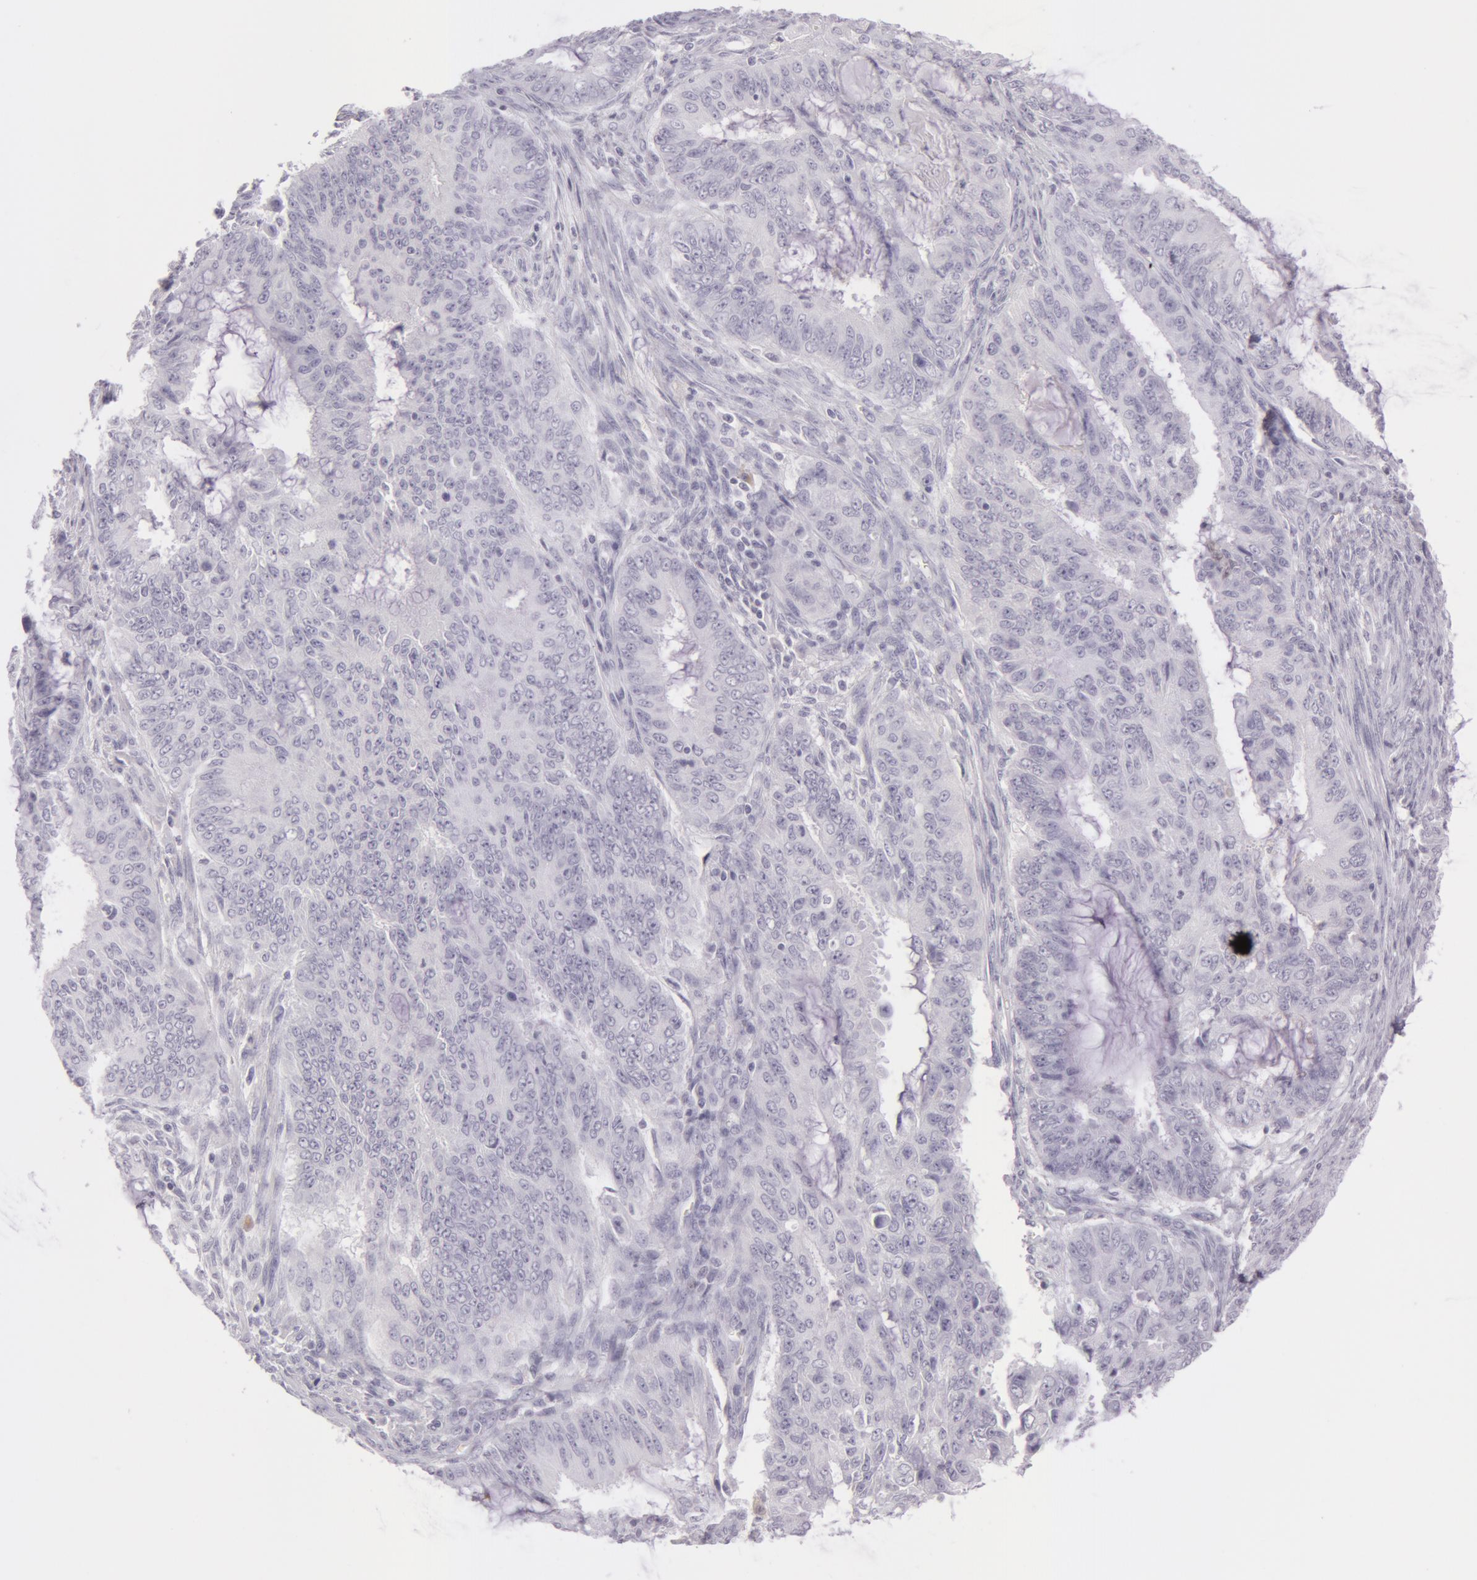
{"staining": {"intensity": "negative", "quantity": "none", "location": "none"}, "tissue": "endometrial cancer", "cell_type": "Tumor cells", "image_type": "cancer", "snomed": [{"axis": "morphology", "description": "Adenocarcinoma, NOS"}, {"axis": "topography", "description": "Endometrium"}], "caption": "High power microscopy photomicrograph of an immunohistochemistry (IHC) micrograph of endometrial cancer (adenocarcinoma), revealing no significant positivity in tumor cells.", "gene": "CKB", "patient": {"sex": "female", "age": 75}}